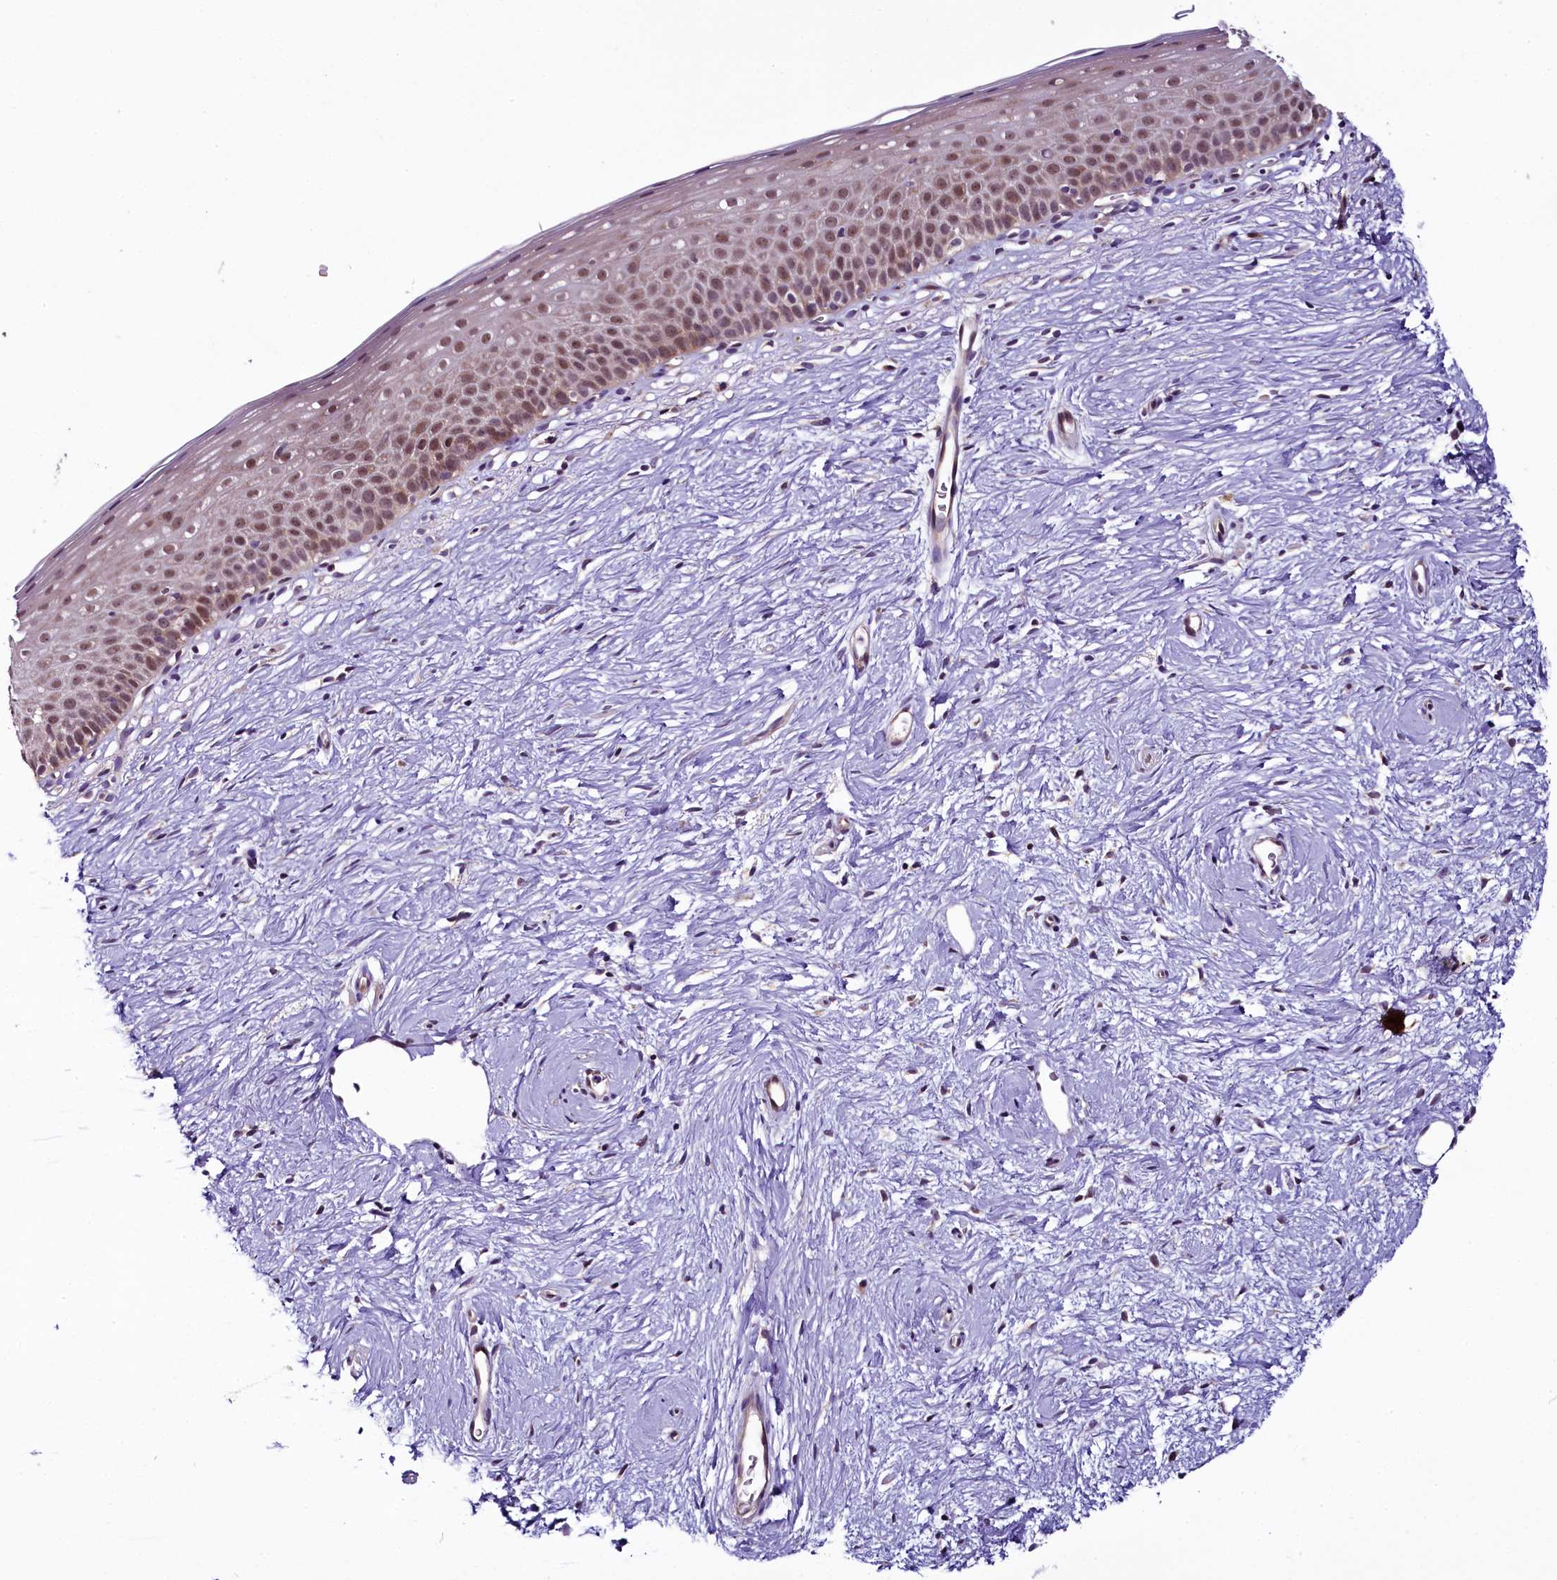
{"staining": {"intensity": "moderate", "quantity": ">75%", "location": "nuclear"}, "tissue": "cervix", "cell_type": "Glandular cells", "image_type": "normal", "snomed": [{"axis": "morphology", "description": "Normal tissue, NOS"}, {"axis": "topography", "description": "Cervix"}], "caption": "Cervix stained with DAB immunohistochemistry (IHC) reveals medium levels of moderate nuclear positivity in approximately >75% of glandular cells. Nuclei are stained in blue.", "gene": "RPUSD2", "patient": {"sex": "female", "age": 57}}